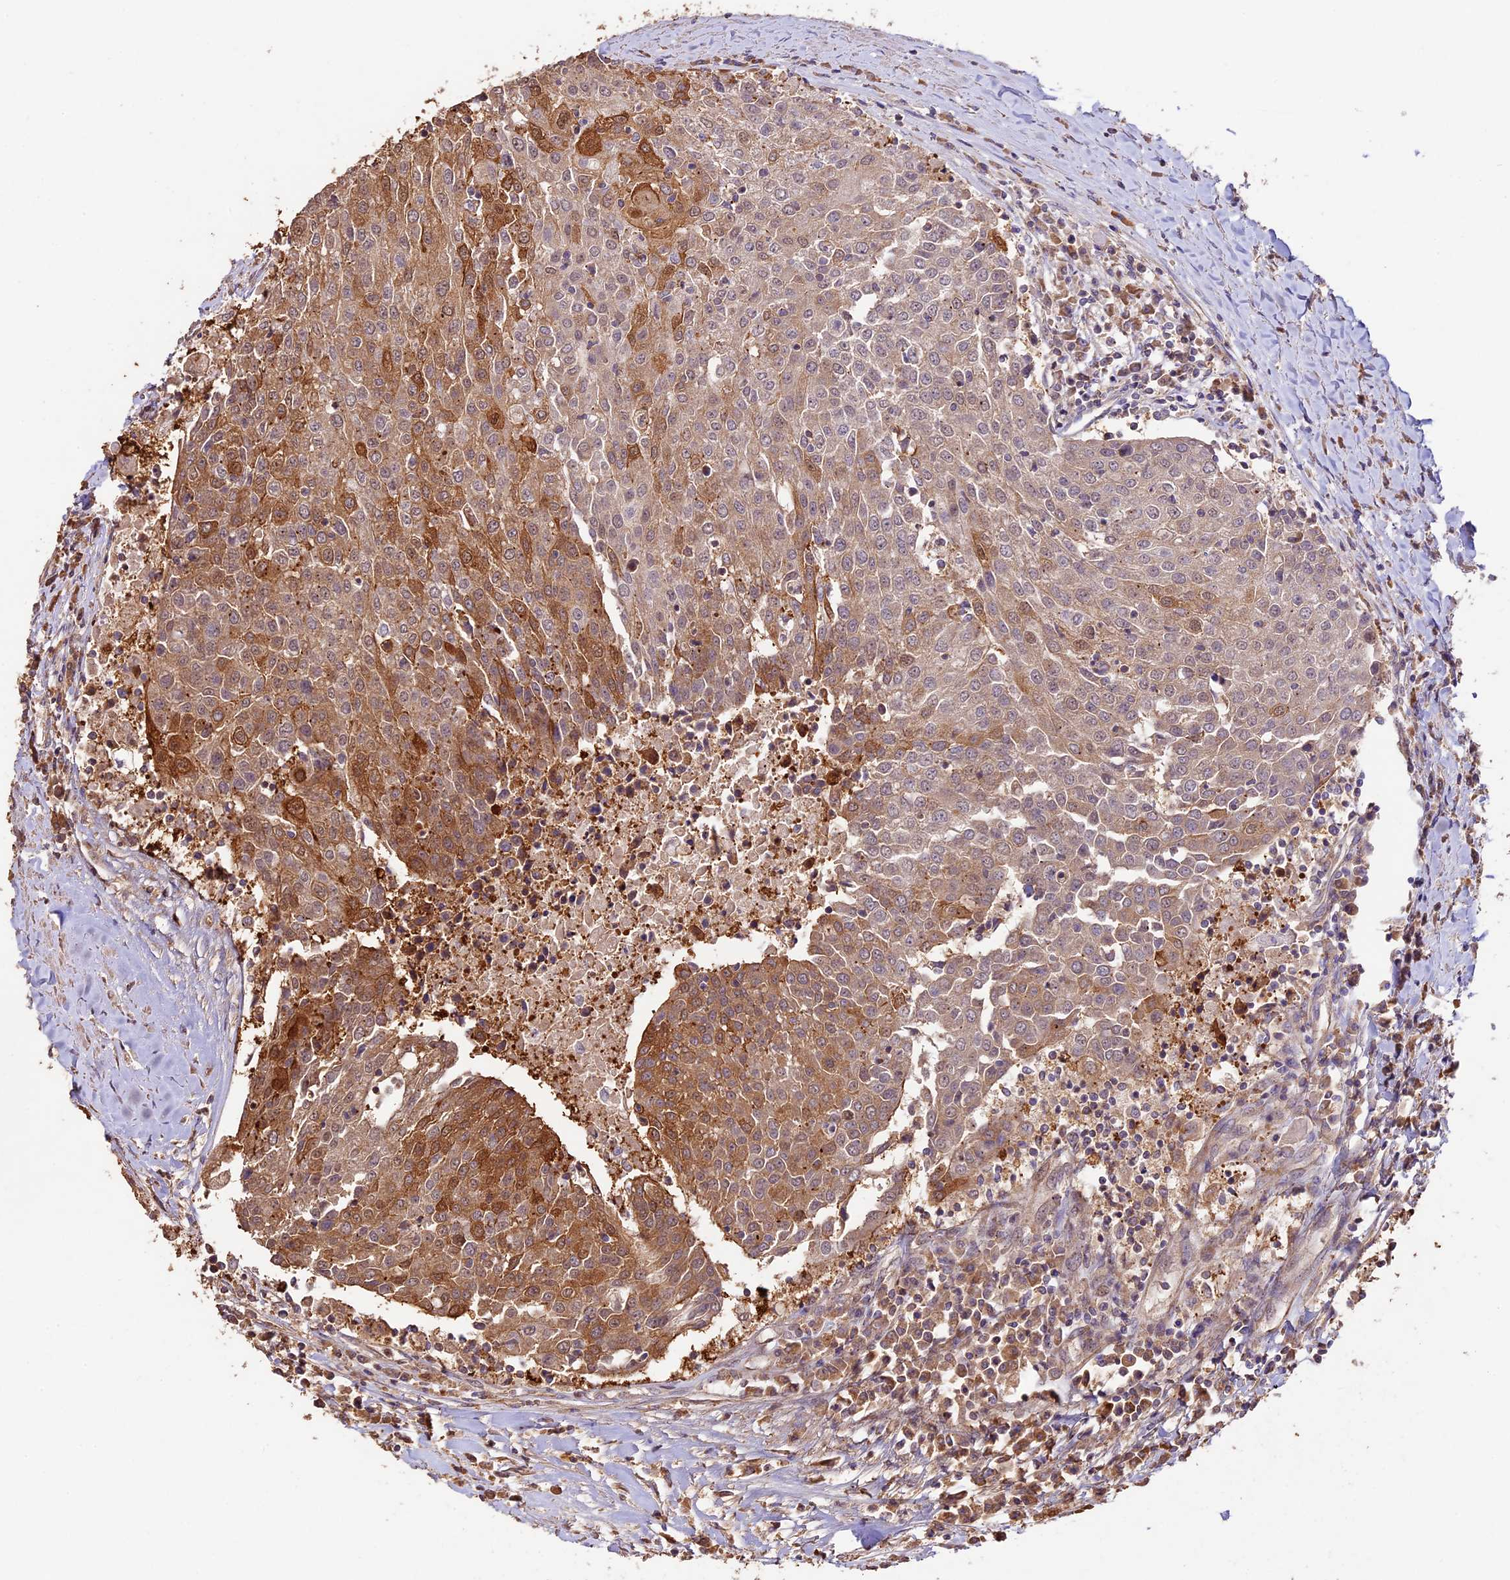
{"staining": {"intensity": "moderate", "quantity": "25%-75%", "location": "cytoplasmic/membranous,nuclear"}, "tissue": "urothelial cancer", "cell_type": "Tumor cells", "image_type": "cancer", "snomed": [{"axis": "morphology", "description": "Urothelial carcinoma, High grade"}, {"axis": "topography", "description": "Urinary bladder"}], "caption": "Immunohistochemical staining of human urothelial carcinoma (high-grade) reveals medium levels of moderate cytoplasmic/membranous and nuclear protein positivity in about 25%-75% of tumor cells.", "gene": "BCAS4", "patient": {"sex": "female", "age": 85}}